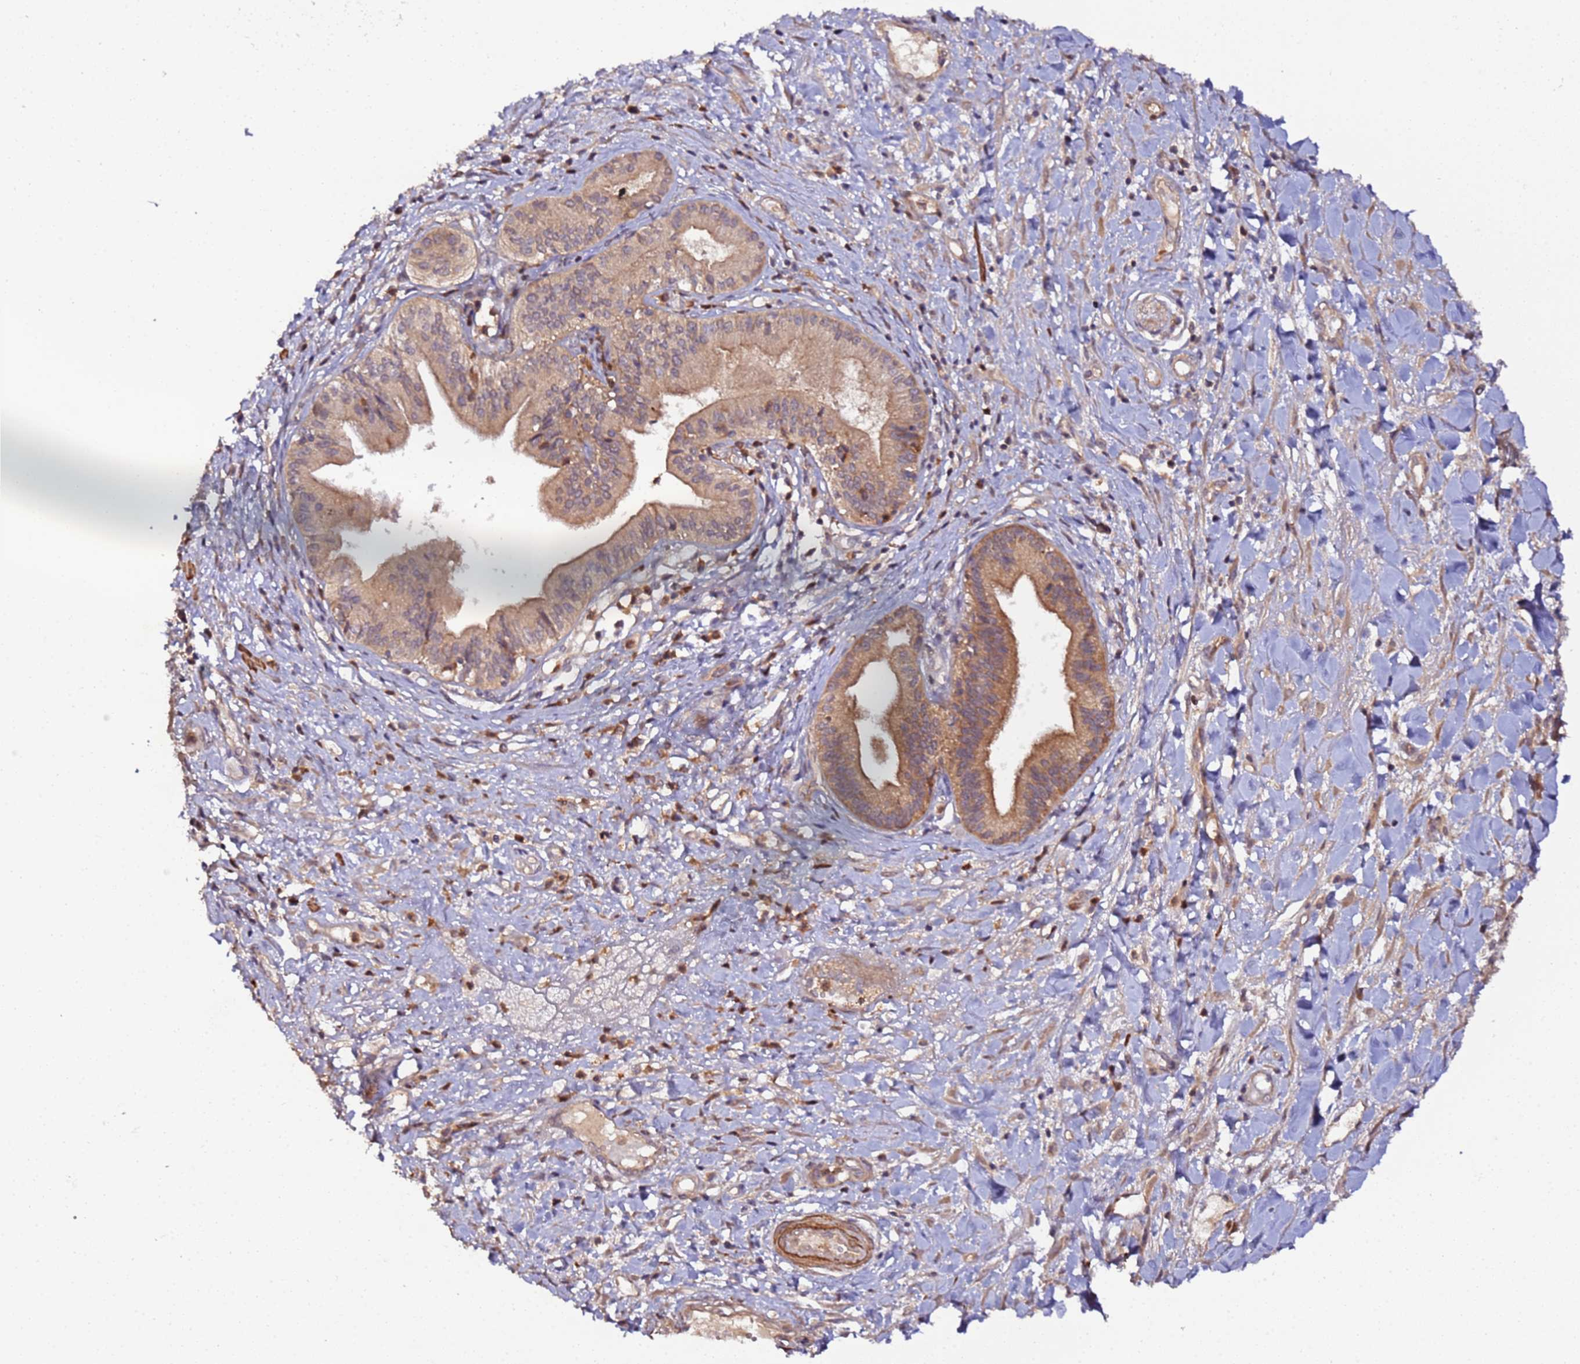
{"staining": {"intensity": "moderate", "quantity": ">75%", "location": "cytoplasmic/membranous"}, "tissue": "pancreatic cancer", "cell_type": "Tumor cells", "image_type": "cancer", "snomed": [{"axis": "morphology", "description": "Adenocarcinoma, NOS"}, {"axis": "topography", "description": "Pancreas"}], "caption": "DAB immunohistochemical staining of human pancreatic adenocarcinoma shows moderate cytoplasmic/membranous protein expression in approximately >75% of tumor cells.", "gene": "TRIM26", "patient": {"sex": "female", "age": 50}}